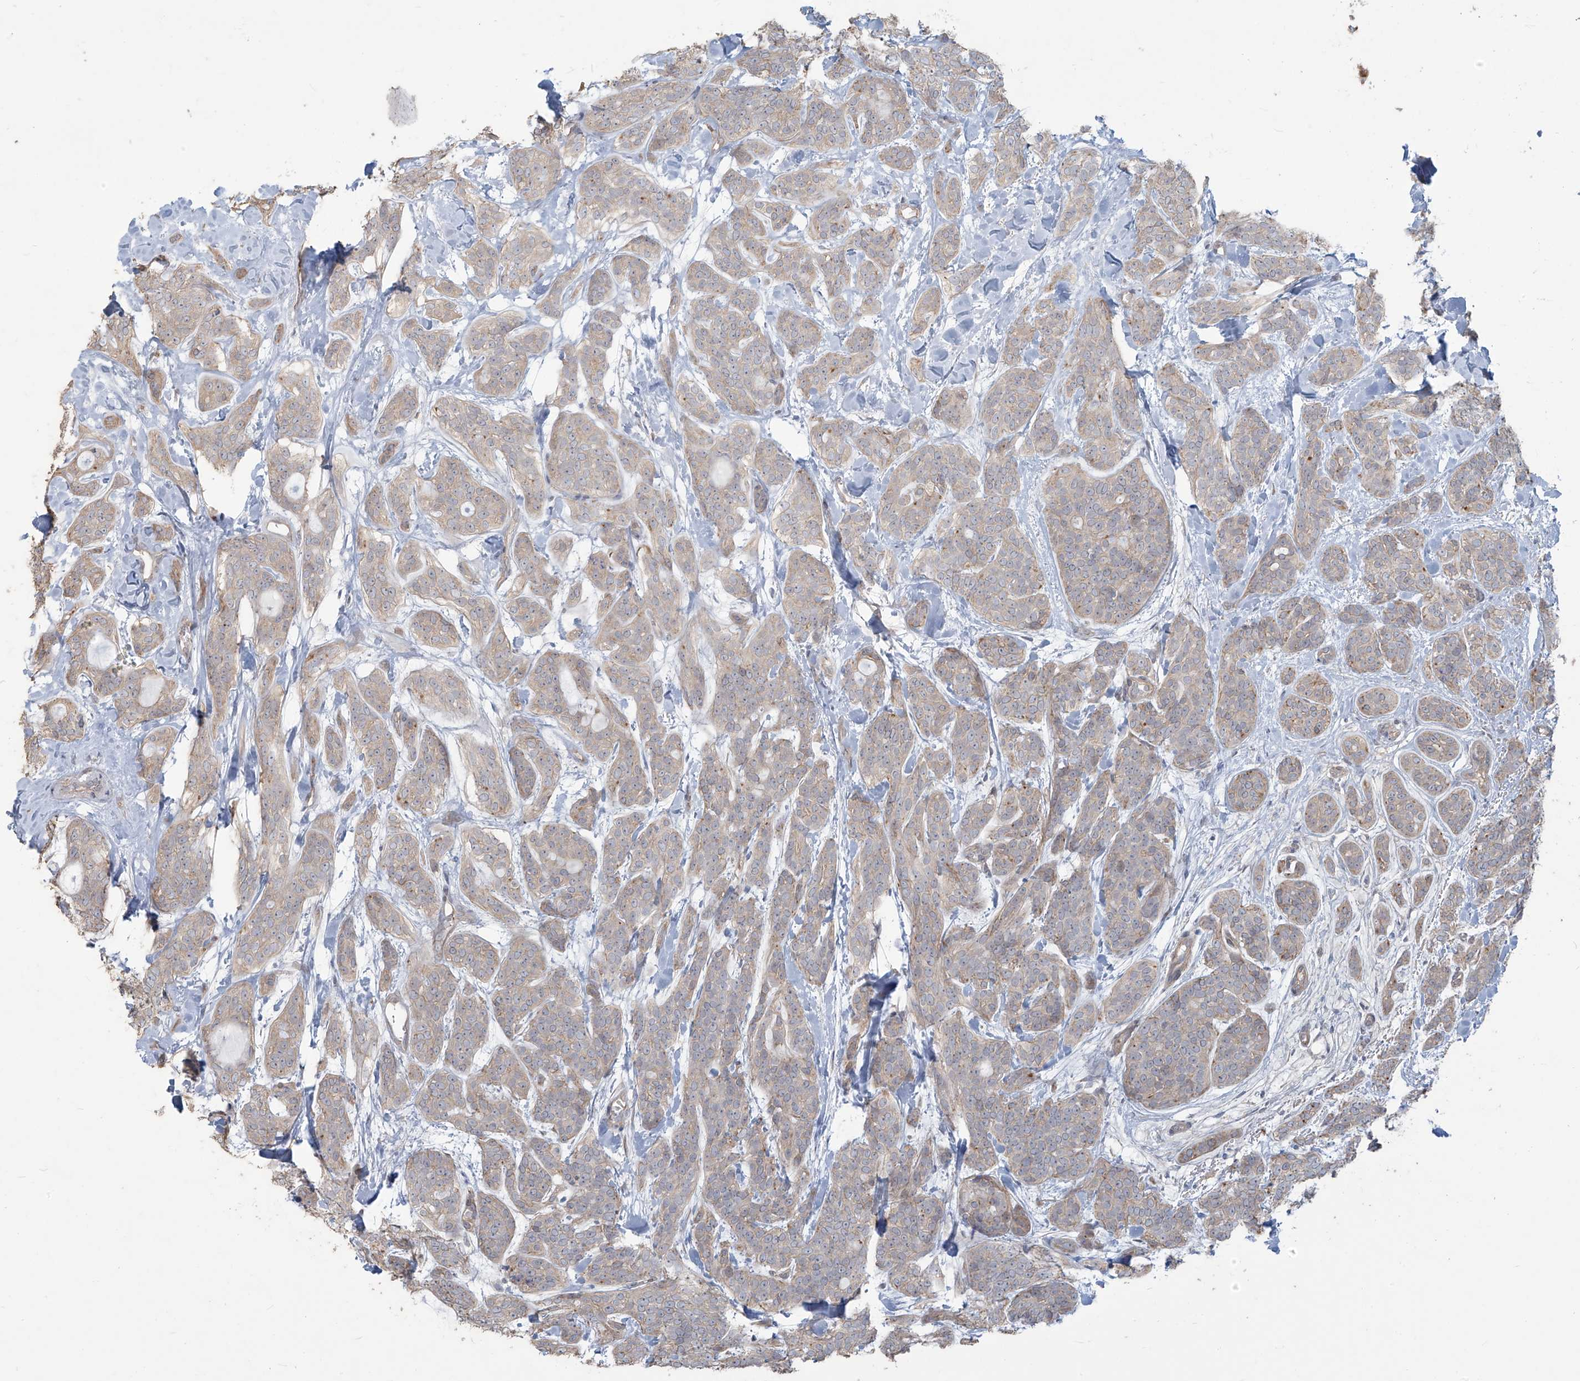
{"staining": {"intensity": "negative", "quantity": "none", "location": "none"}, "tissue": "head and neck cancer", "cell_type": "Tumor cells", "image_type": "cancer", "snomed": [{"axis": "morphology", "description": "Adenocarcinoma, NOS"}, {"axis": "topography", "description": "Head-Neck"}], "caption": "Image shows no protein positivity in tumor cells of adenocarcinoma (head and neck) tissue.", "gene": "MAGIX", "patient": {"sex": "male", "age": 66}}